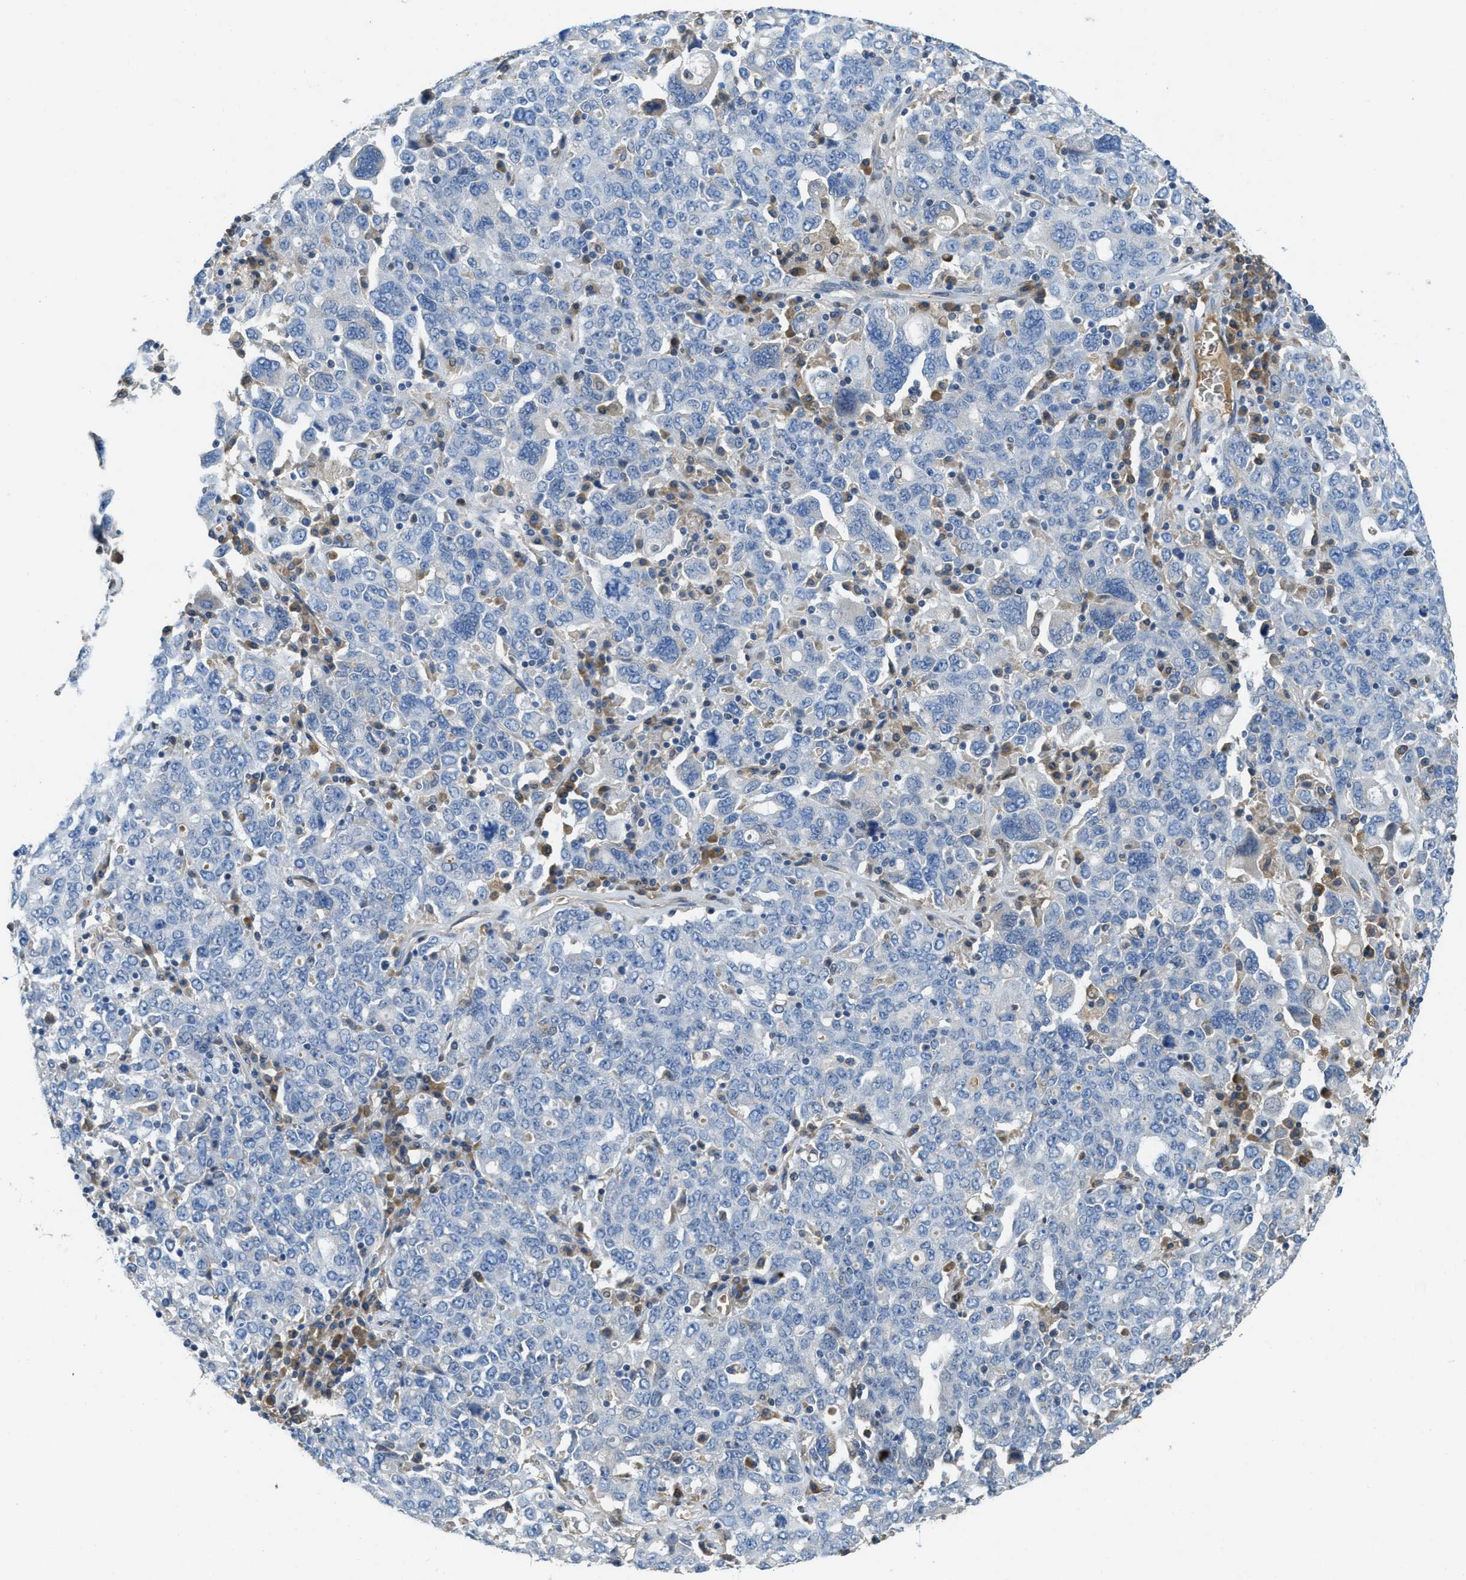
{"staining": {"intensity": "negative", "quantity": "none", "location": "none"}, "tissue": "ovarian cancer", "cell_type": "Tumor cells", "image_type": "cancer", "snomed": [{"axis": "morphology", "description": "Carcinoma, endometroid"}, {"axis": "topography", "description": "Ovary"}], "caption": "Ovarian endometroid carcinoma was stained to show a protein in brown. There is no significant staining in tumor cells.", "gene": "MPDU1", "patient": {"sex": "female", "age": 62}}